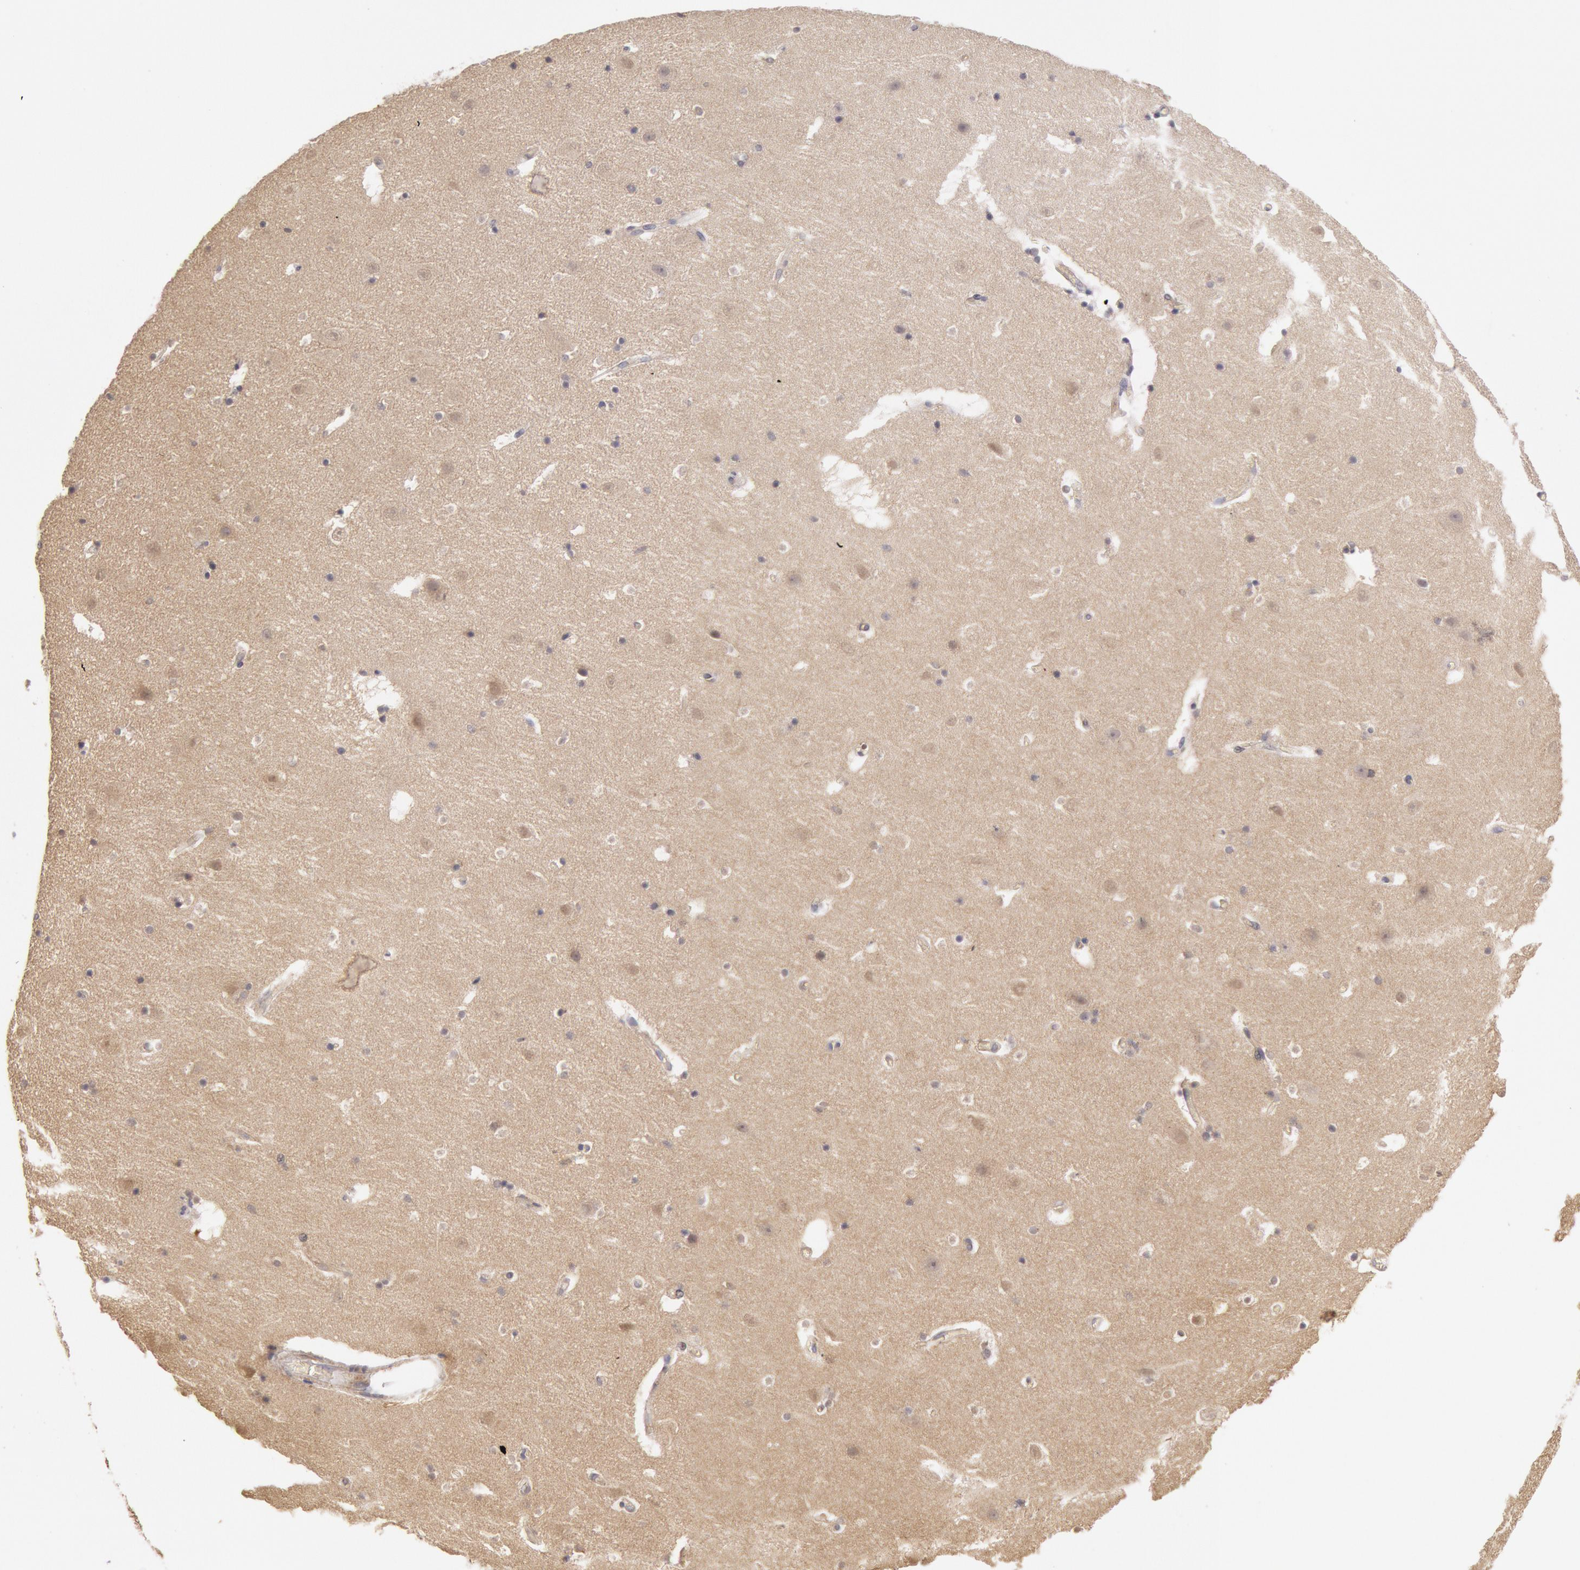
{"staining": {"intensity": "negative", "quantity": "none", "location": "none"}, "tissue": "hippocampus", "cell_type": "Glial cells", "image_type": "normal", "snomed": [{"axis": "morphology", "description": "Normal tissue, NOS"}, {"axis": "topography", "description": "Hippocampus"}], "caption": "An IHC micrograph of unremarkable hippocampus is shown. There is no staining in glial cells of hippocampus.", "gene": "PLA2G6", "patient": {"sex": "male", "age": 45}}